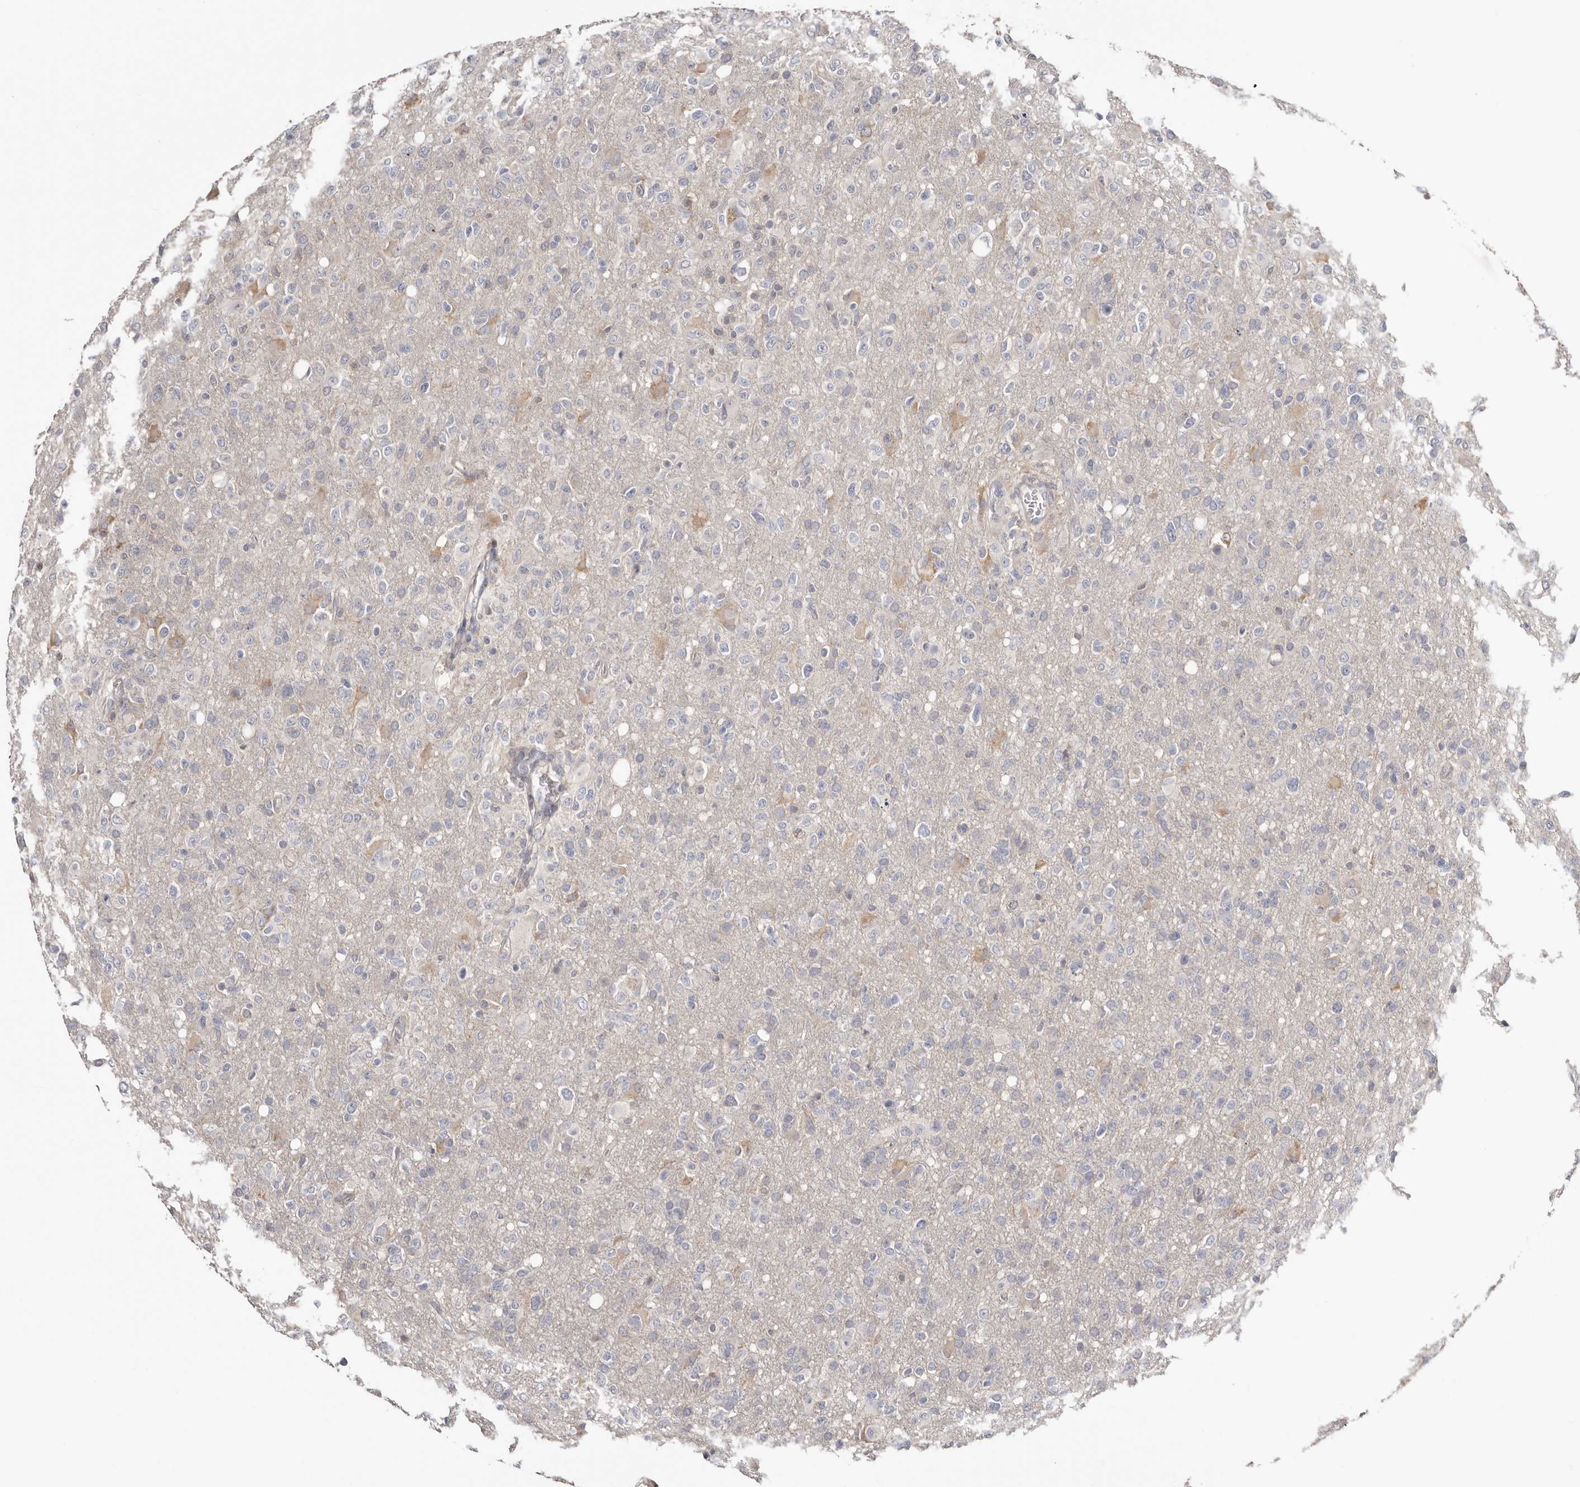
{"staining": {"intensity": "weak", "quantity": "<25%", "location": "cytoplasmic/membranous"}, "tissue": "glioma", "cell_type": "Tumor cells", "image_type": "cancer", "snomed": [{"axis": "morphology", "description": "Glioma, malignant, High grade"}, {"axis": "topography", "description": "Brain"}], "caption": "Tumor cells are negative for brown protein staining in glioma.", "gene": "S100A14", "patient": {"sex": "female", "age": 57}}